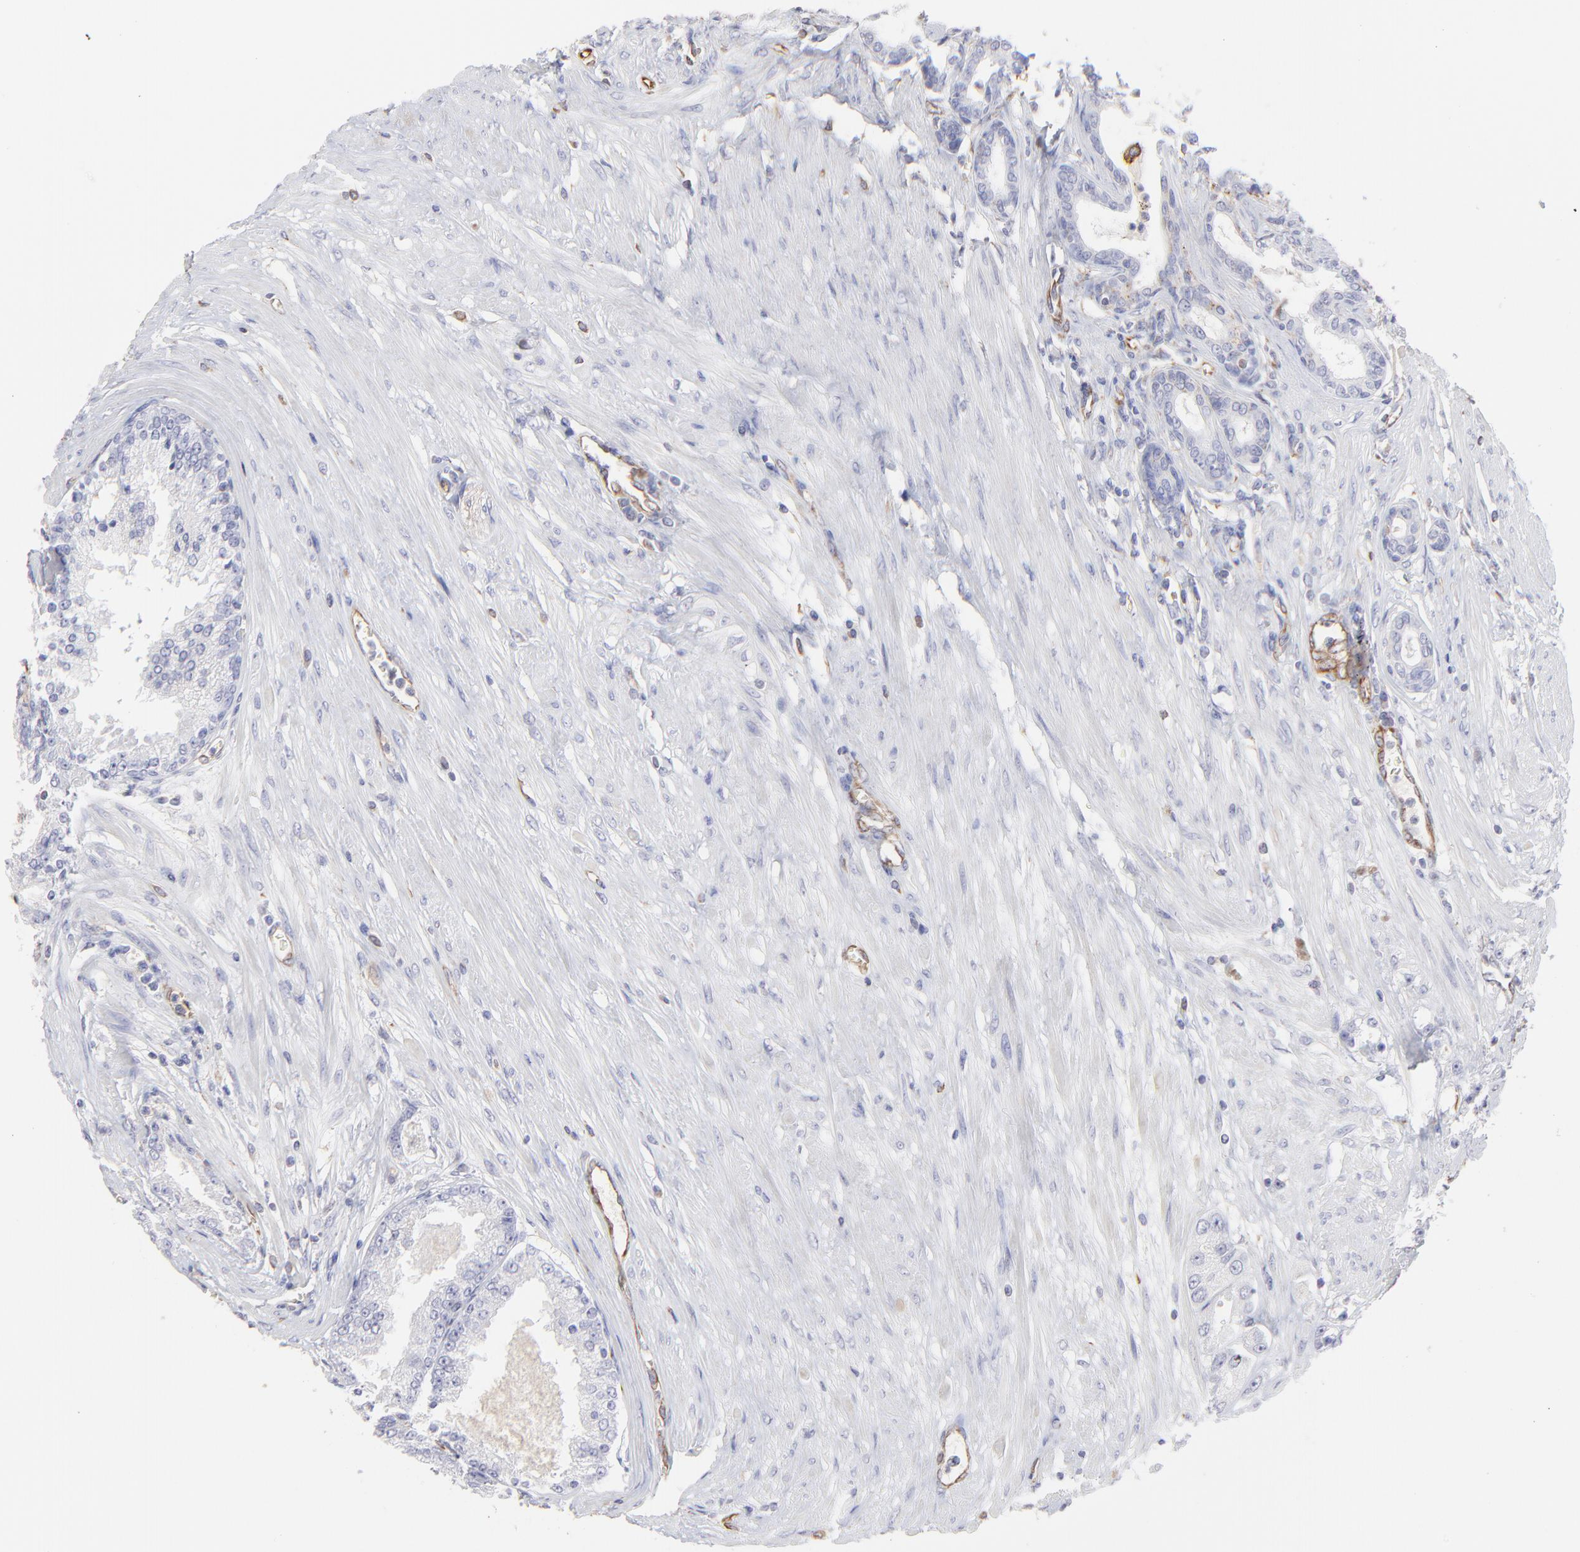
{"staining": {"intensity": "negative", "quantity": "none", "location": "none"}, "tissue": "prostate cancer", "cell_type": "Tumor cells", "image_type": "cancer", "snomed": [{"axis": "morphology", "description": "Adenocarcinoma, Medium grade"}, {"axis": "topography", "description": "Prostate"}], "caption": "There is no significant staining in tumor cells of prostate cancer (medium-grade adenocarcinoma). (Immunohistochemistry, brightfield microscopy, high magnification).", "gene": "COX8C", "patient": {"sex": "male", "age": 72}}